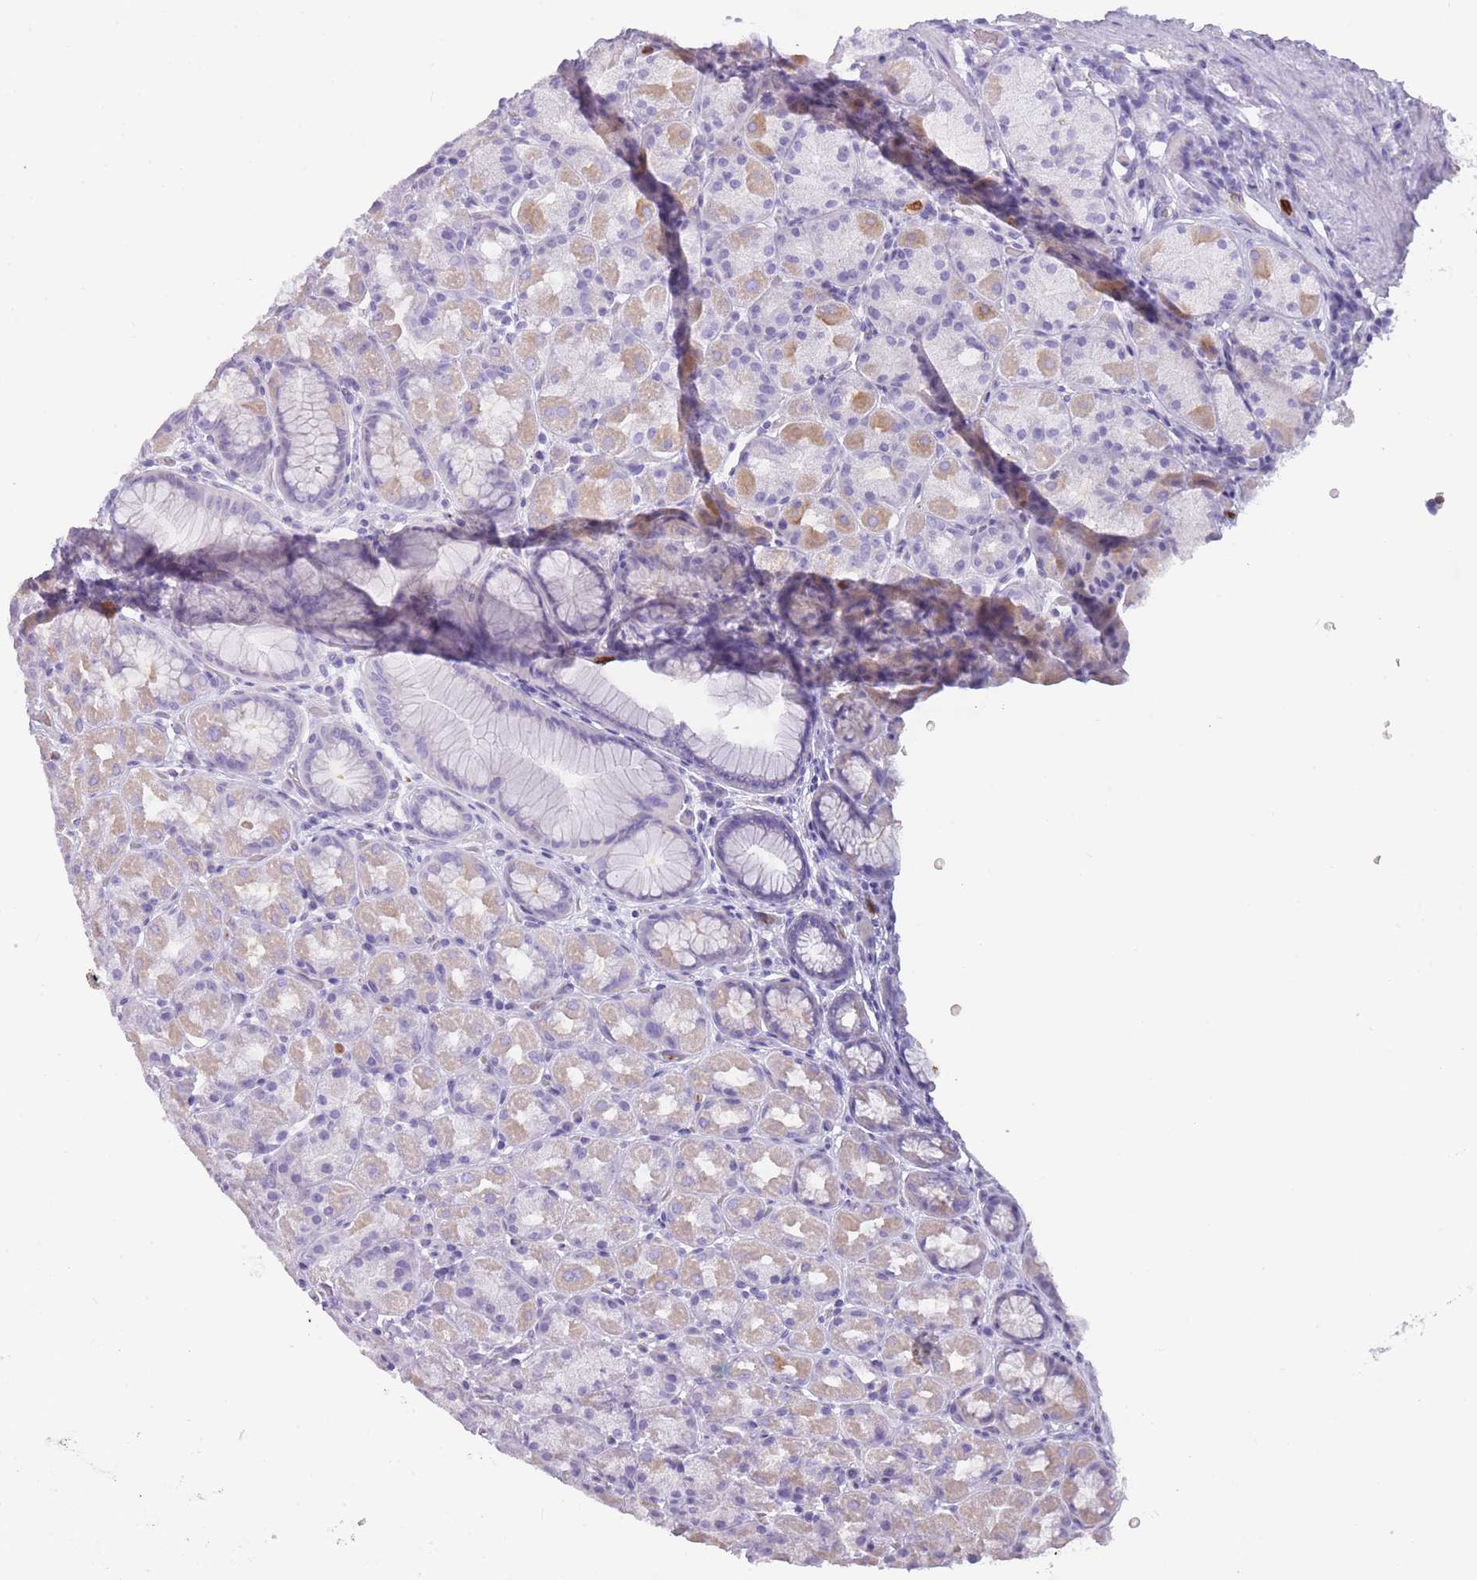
{"staining": {"intensity": "moderate", "quantity": "<25%", "location": "cytoplasmic/membranous"}, "tissue": "stomach", "cell_type": "Glandular cells", "image_type": "normal", "snomed": [{"axis": "morphology", "description": "Normal tissue, NOS"}, {"axis": "topography", "description": "Stomach, upper"}, {"axis": "topography", "description": "Stomach"}], "caption": "Normal stomach reveals moderate cytoplasmic/membranous positivity in about <25% of glandular cells, visualized by immunohistochemistry. The protein is stained brown, and the nuclei are stained in blue (DAB (3,3'-diaminobenzidine) IHC with brightfield microscopy, high magnification).", "gene": "CR1L", "patient": {"sex": "male", "age": 68}}